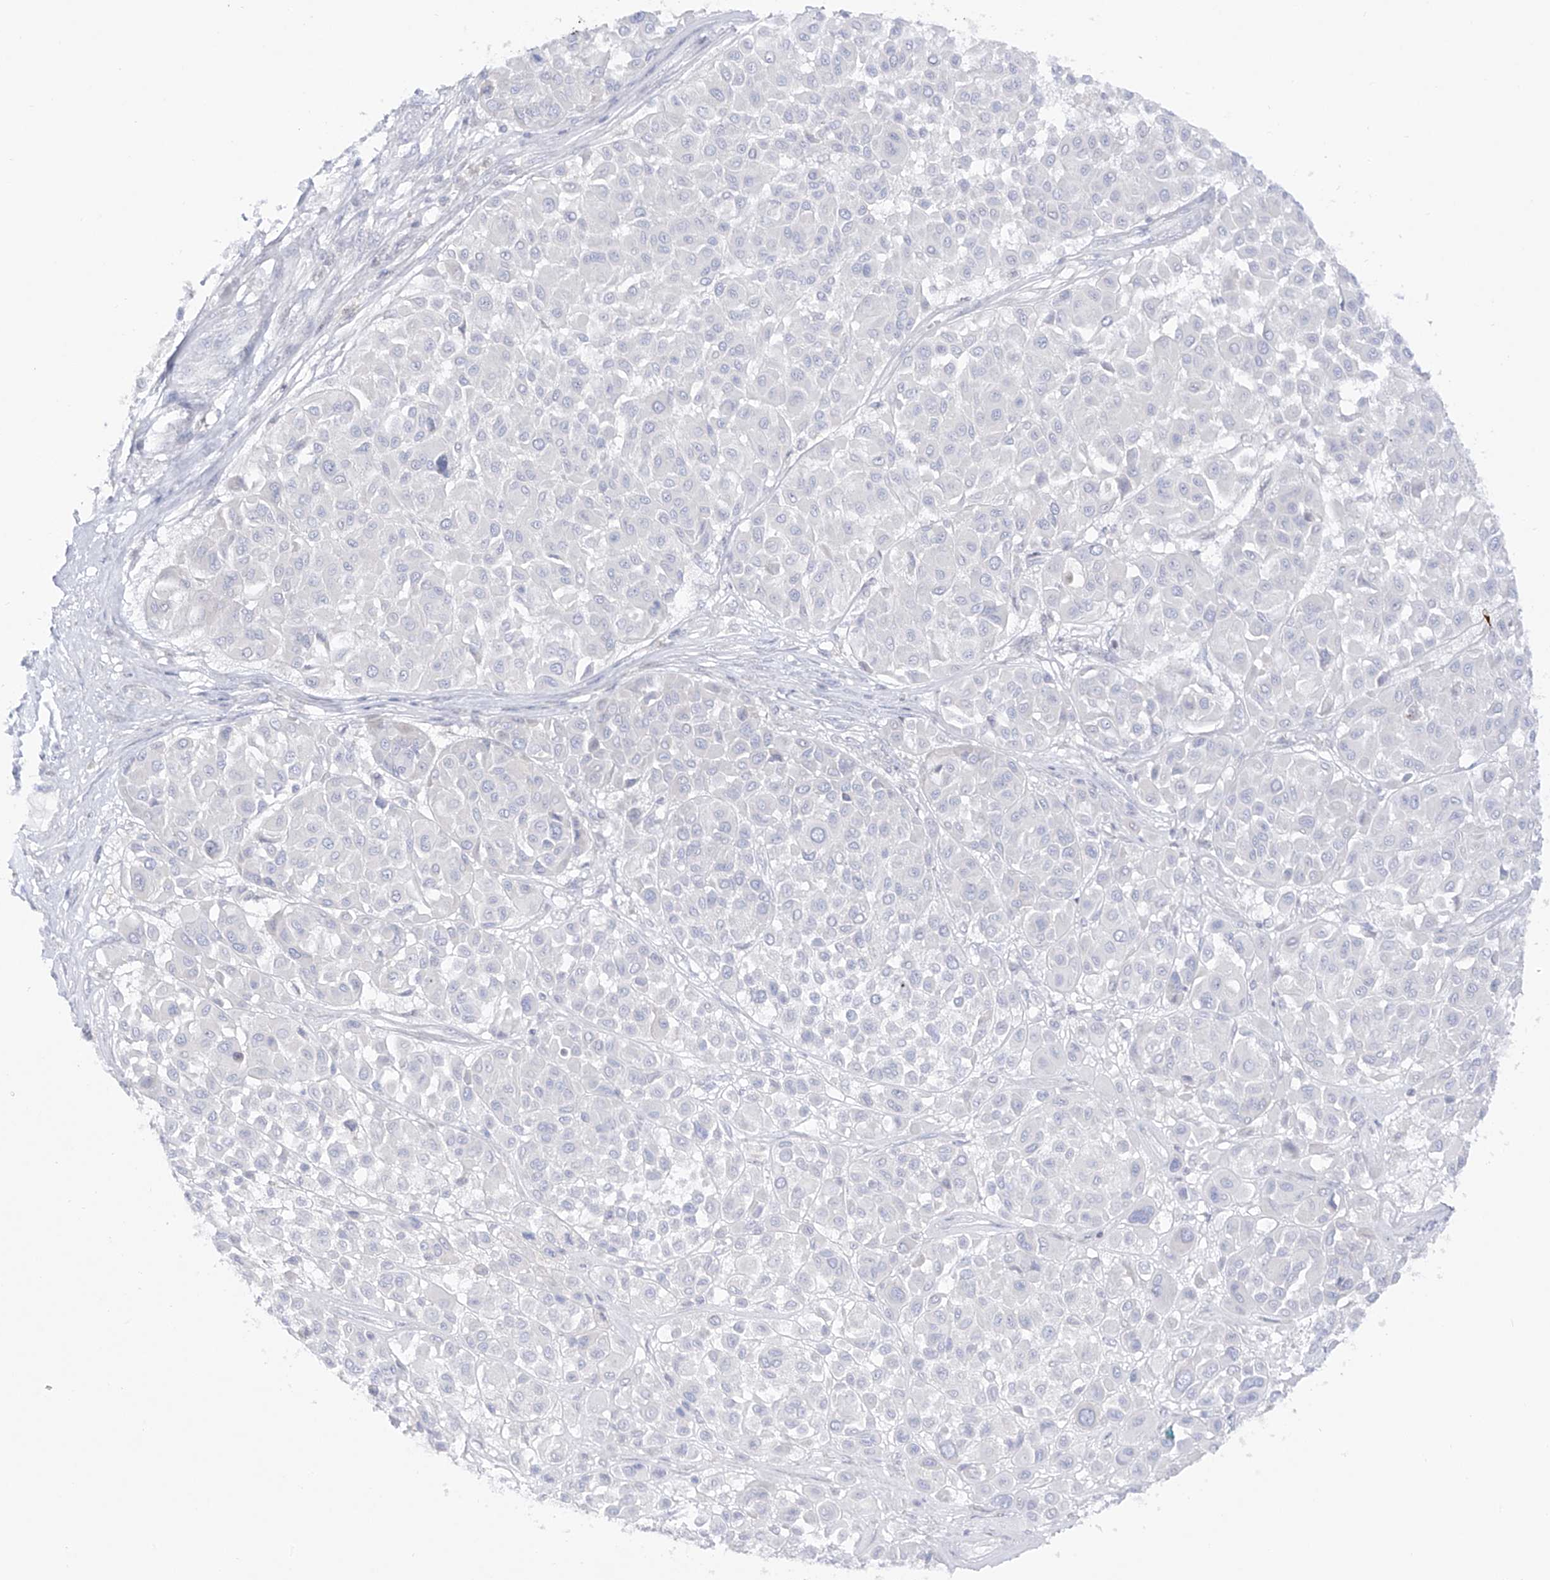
{"staining": {"intensity": "negative", "quantity": "none", "location": "none"}, "tissue": "melanoma", "cell_type": "Tumor cells", "image_type": "cancer", "snomed": [{"axis": "morphology", "description": "Malignant melanoma, Metastatic site"}, {"axis": "topography", "description": "Soft tissue"}], "caption": "Melanoma stained for a protein using immunohistochemistry exhibits no staining tumor cells.", "gene": "DMKN", "patient": {"sex": "male", "age": 41}}